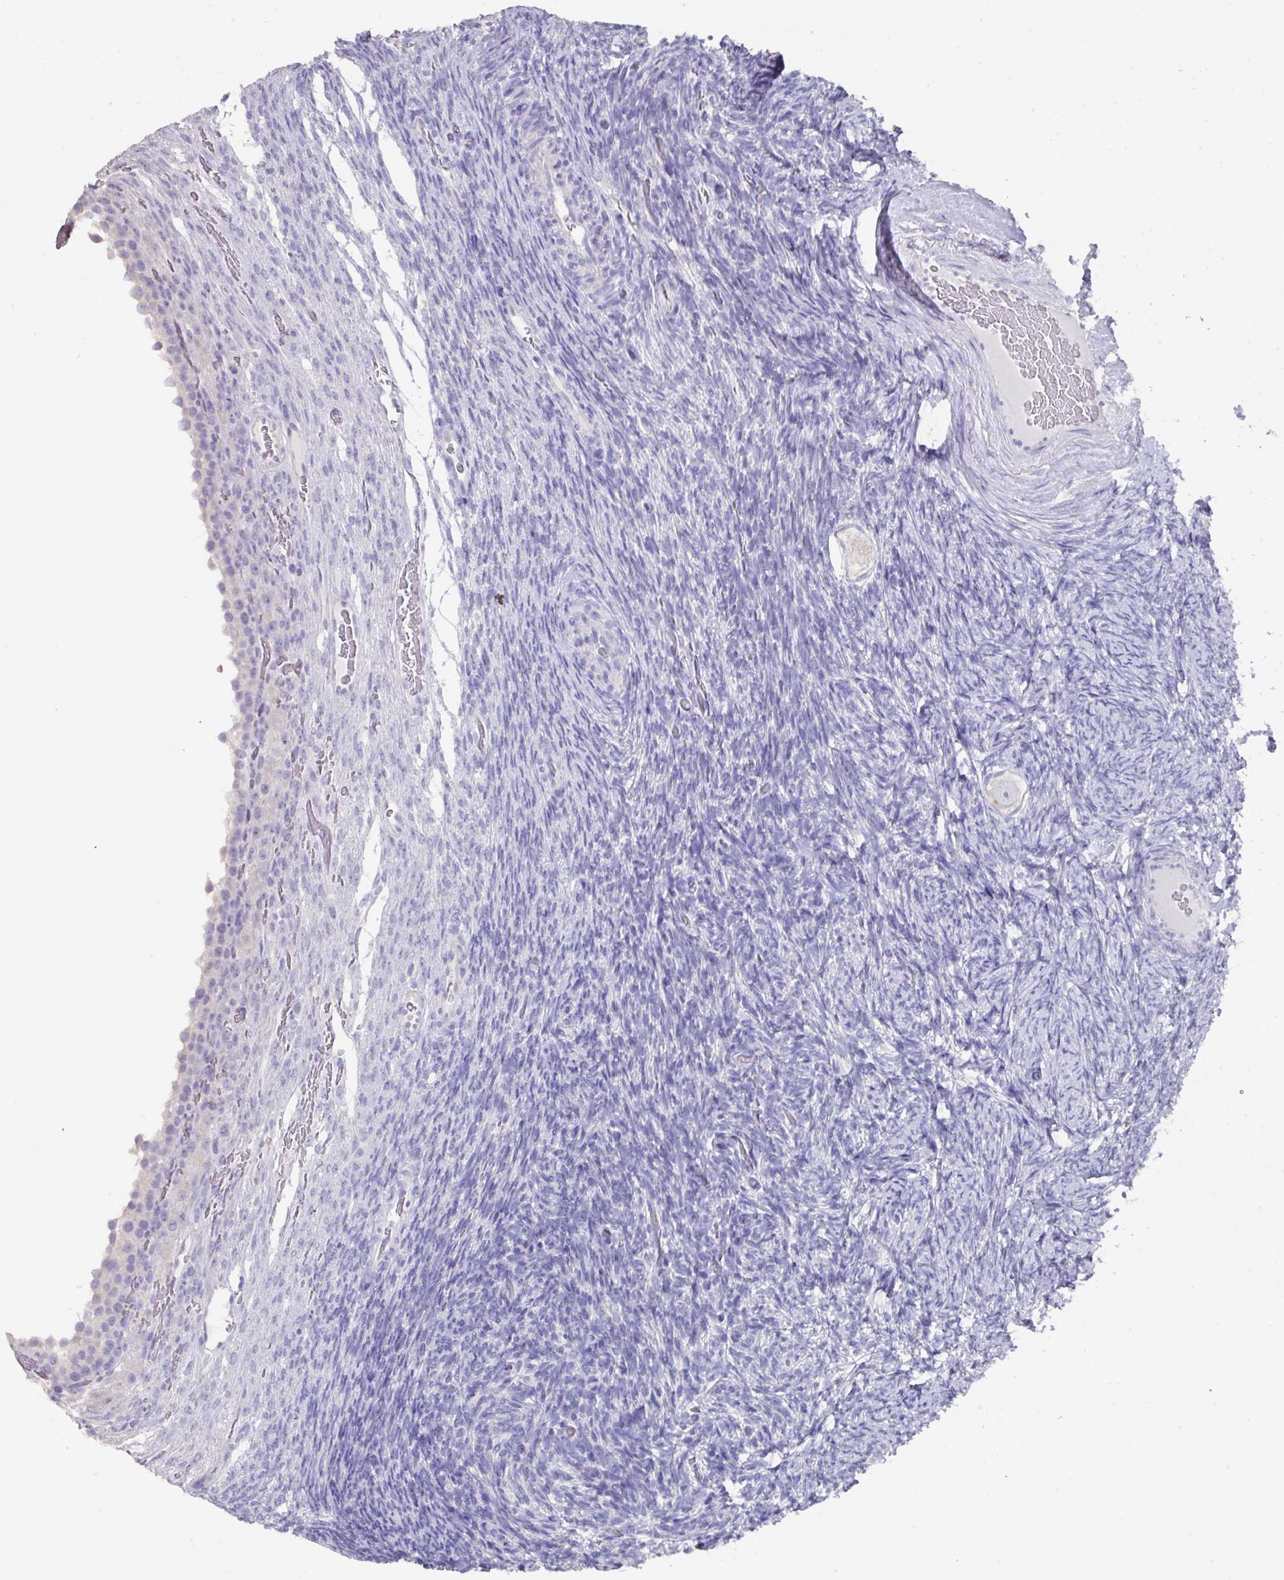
{"staining": {"intensity": "negative", "quantity": "none", "location": "none"}, "tissue": "ovary", "cell_type": "Follicle cells", "image_type": "normal", "snomed": [{"axis": "morphology", "description": "Normal tissue, NOS"}, {"axis": "topography", "description": "Ovary"}], "caption": "Immunohistochemical staining of normal ovary displays no significant expression in follicle cells.", "gene": "DAZ1", "patient": {"sex": "female", "age": 34}}